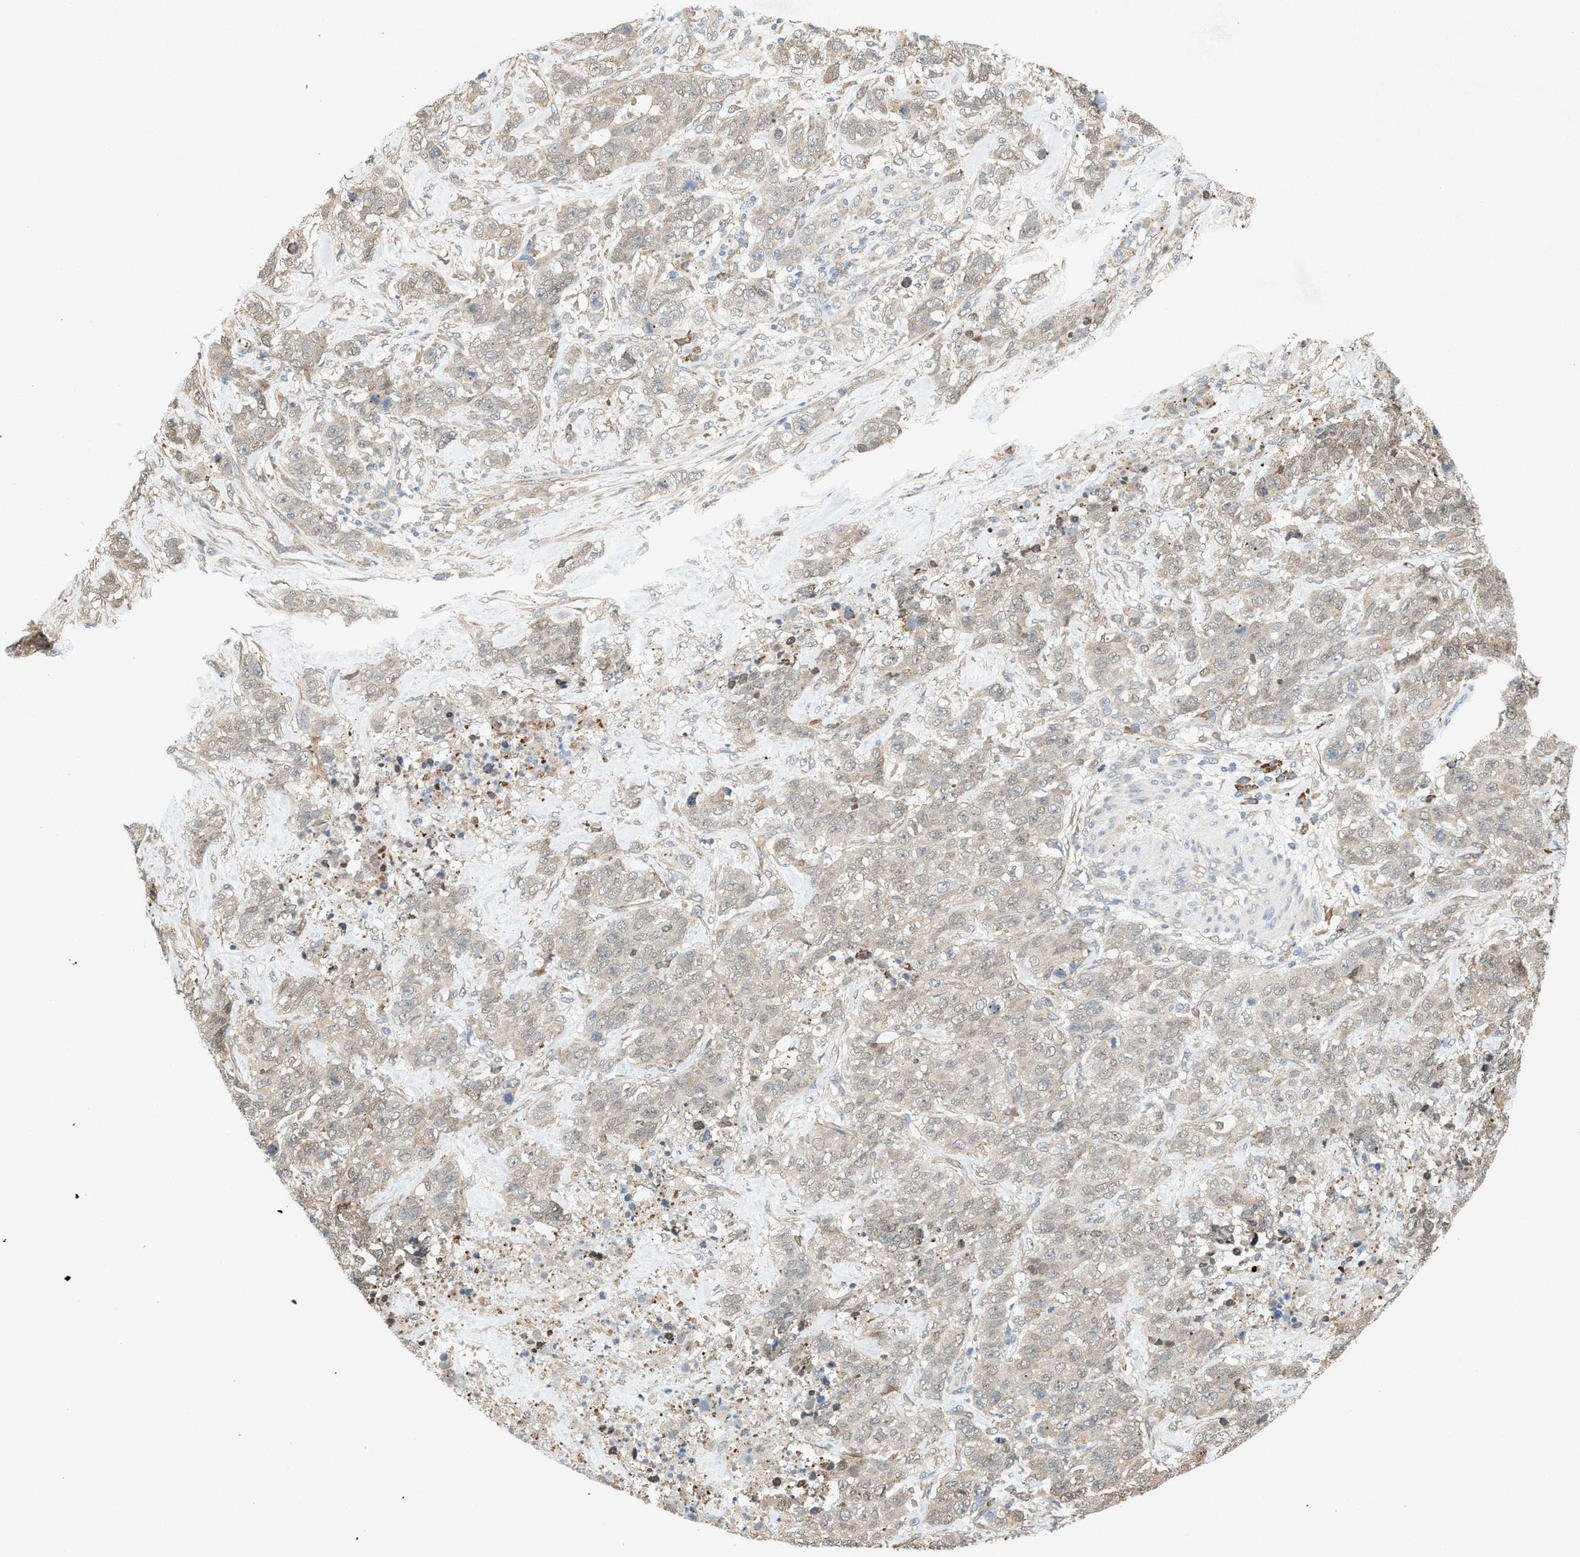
{"staining": {"intensity": "weak", "quantity": "25%-75%", "location": "cytoplasmic/membranous"}, "tissue": "stomach cancer", "cell_type": "Tumor cells", "image_type": "cancer", "snomed": [{"axis": "morphology", "description": "Adenocarcinoma, NOS"}, {"axis": "topography", "description": "Stomach"}], "caption": "Protein expression analysis of human stomach cancer reveals weak cytoplasmic/membranous staining in about 25%-75% of tumor cells.", "gene": "MFSD6", "patient": {"sex": "male", "age": 48}}